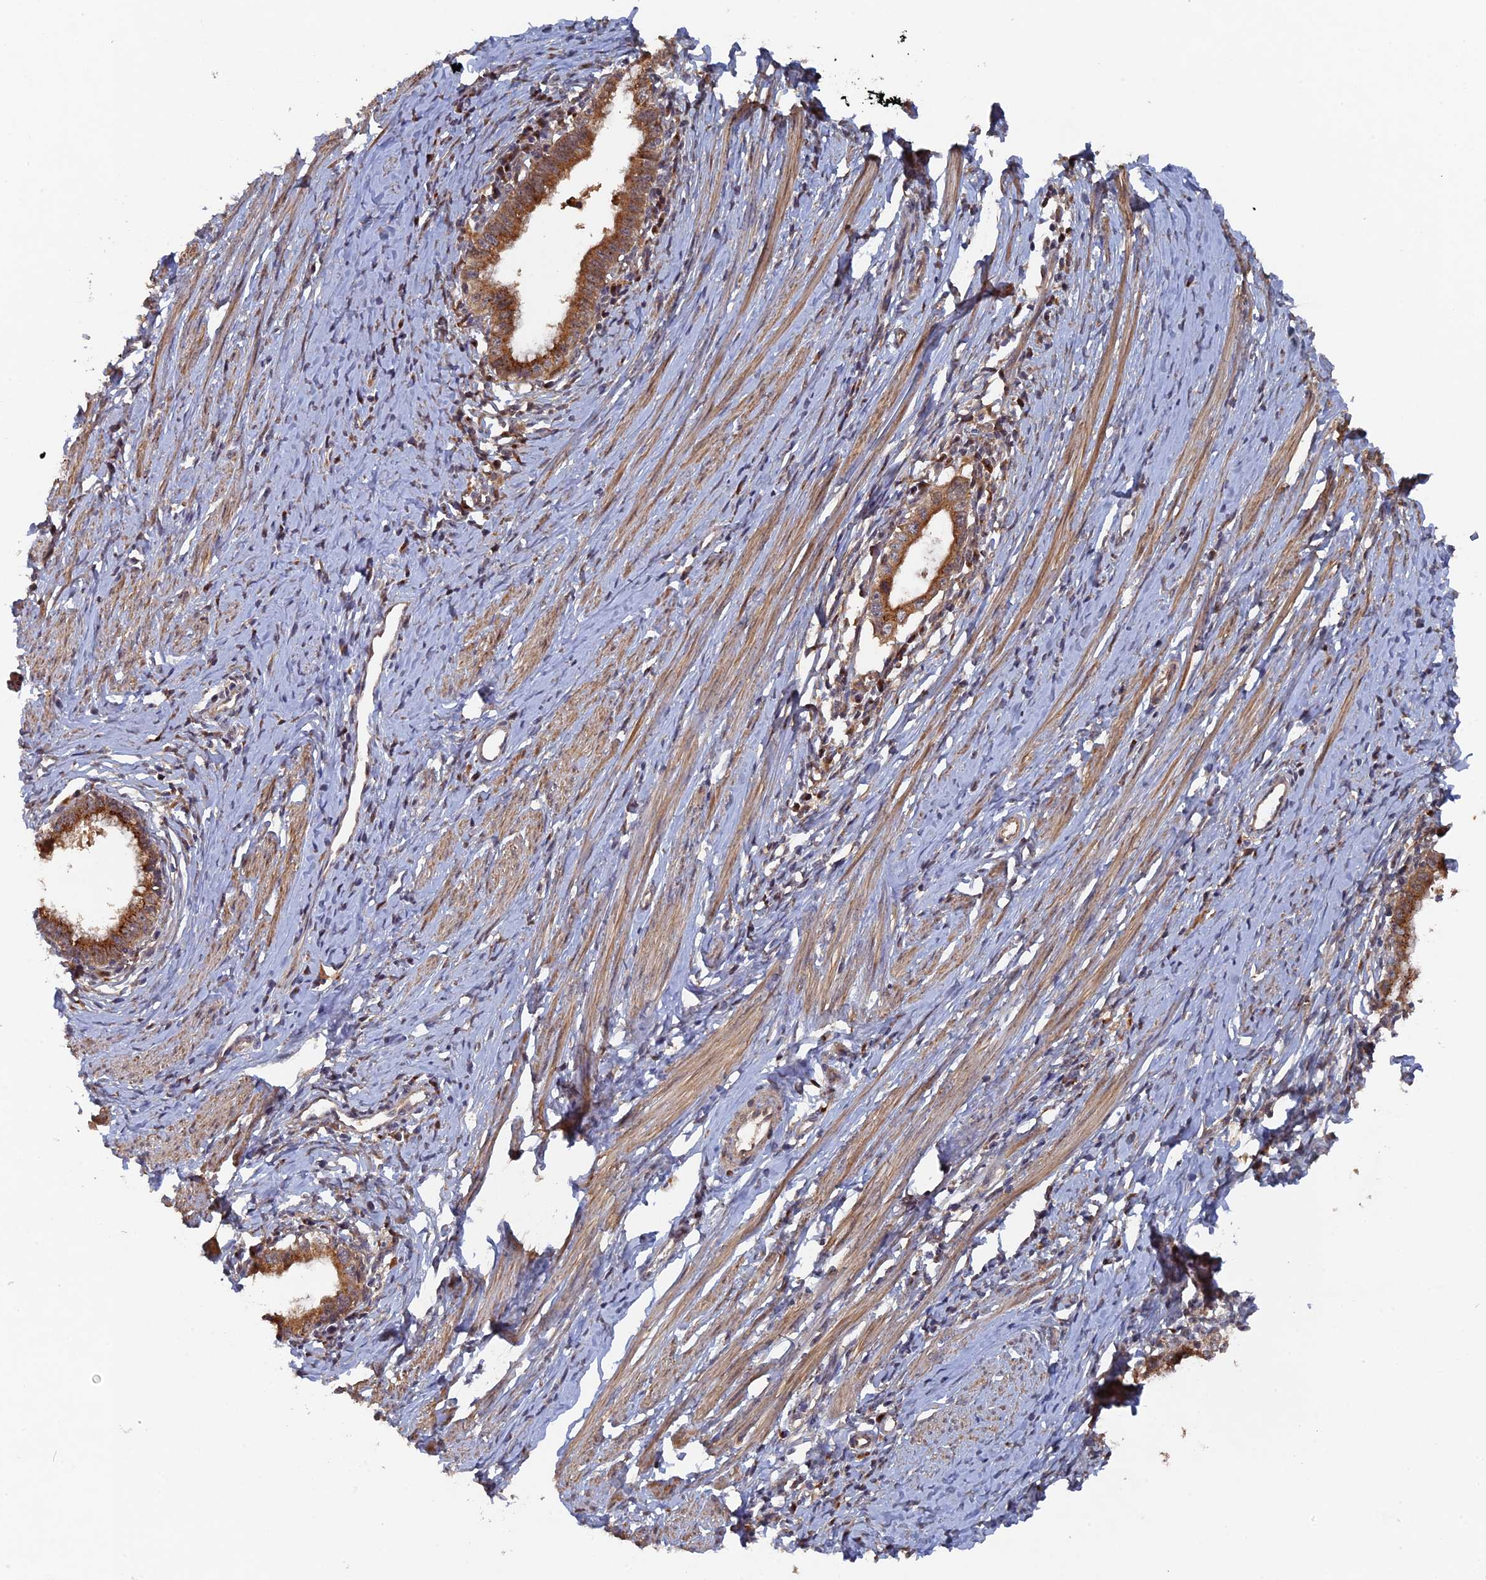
{"staining": {"intensity": "moderate", "quantity": ">75%", "location": "cytoplasmic/membranous"}, "tissue": "cervical cancer", "cell_type": "Tumor cells", "image_type": "cancer", "snomed": [{"axis": "morphology", "description": "Adenocarcinoma, NOS"}, {"axis": "topography", "description": "Cervix"}], "caption": "A micrograph of human cervical cancer stained for a protein exhibits moderate cytoplasmic/membranous brown staining in tumor cells. (DAB = brown stain, brightfield microscopy at high magnification).", "gene": "VPS37C", "patient": {"sex": "female", "age": 36}}